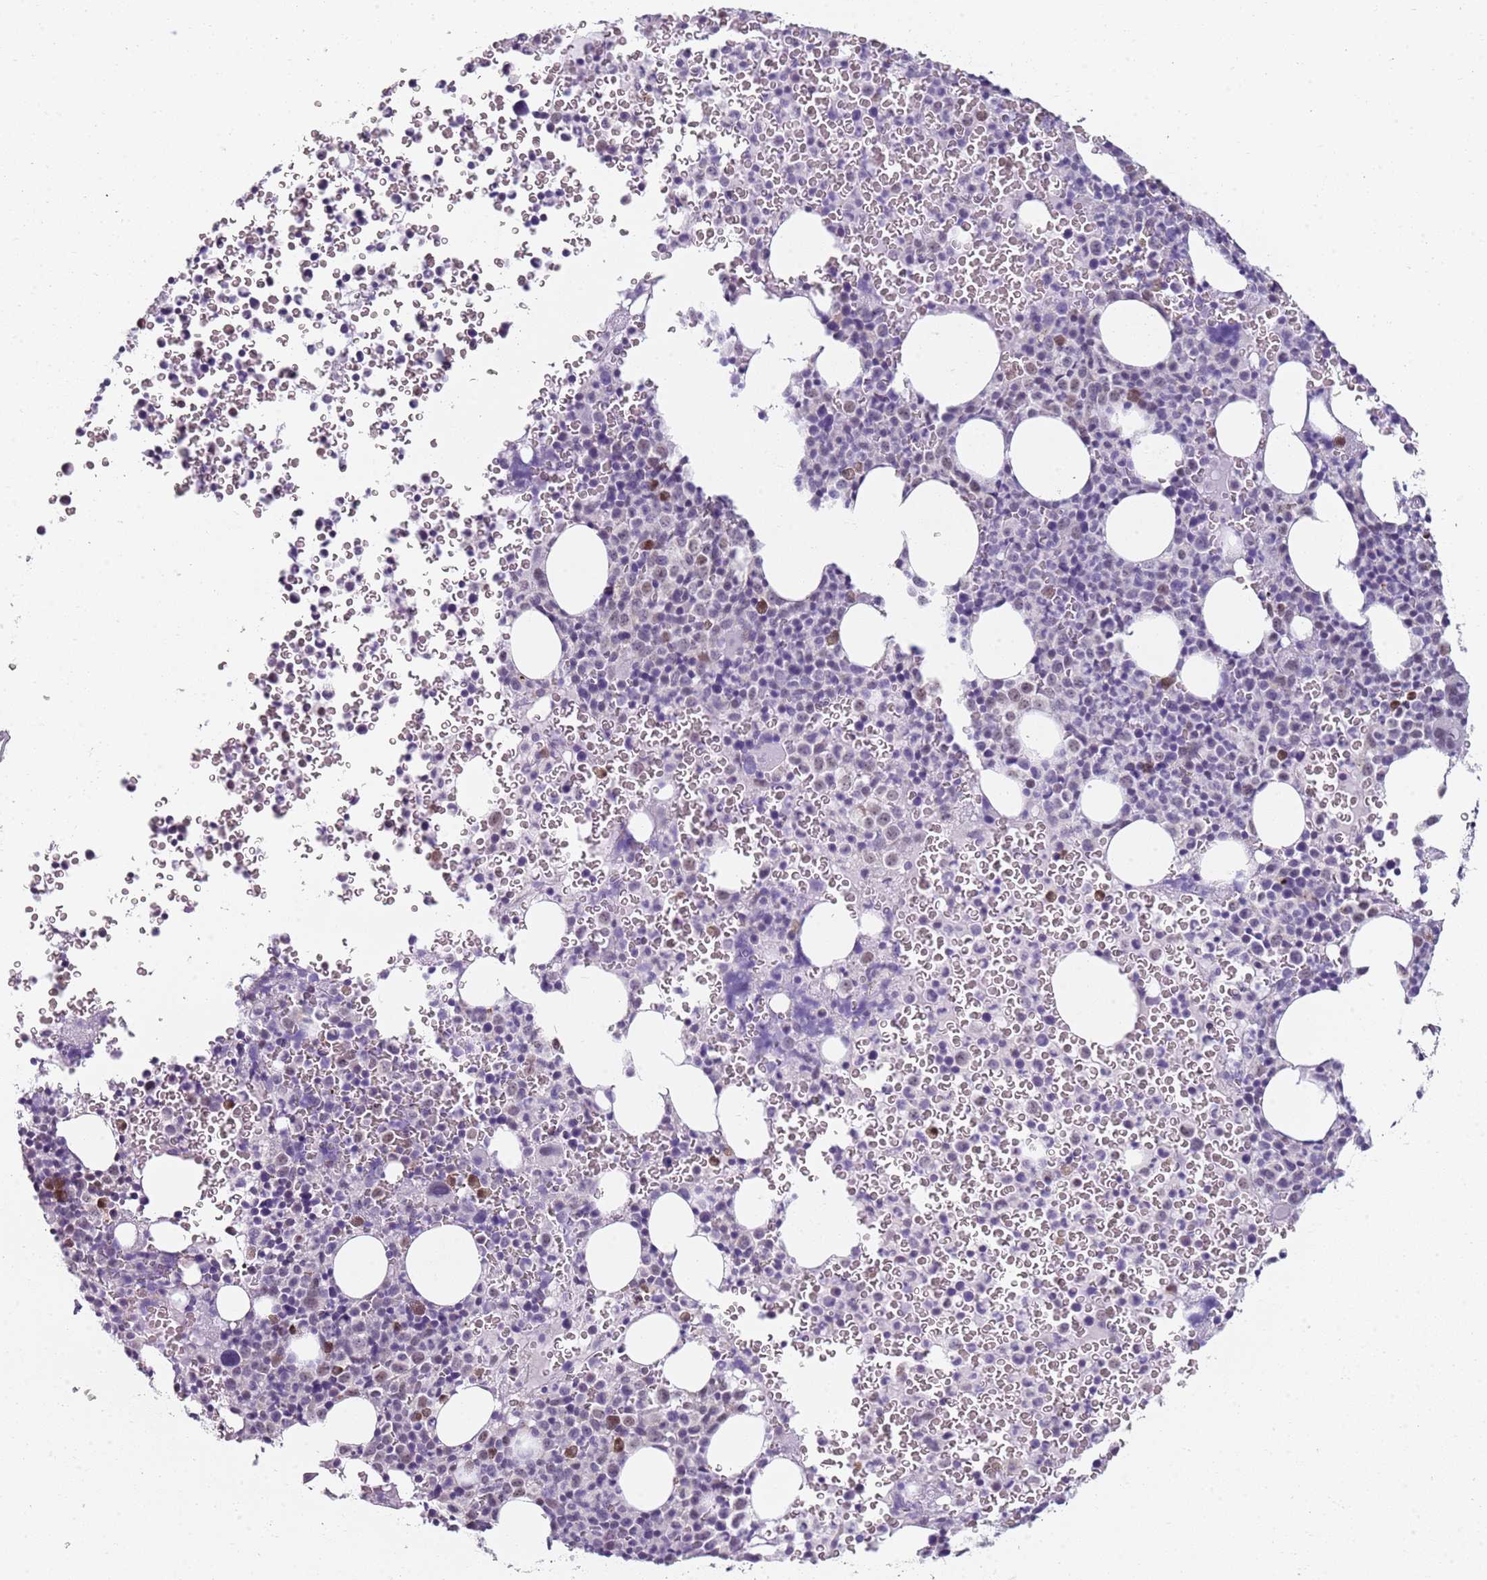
{"staining": {"intensity": "negative", "quantity": "none", "location": "none"}, "tissue": "bone marrow", "cell_type": "Hematopoietic cells", "image_type": "normal", "snomed": [{"axis": "morphology", "description": "Normal tissue, NOS"}, {"axis": "topography", "description": "Bone marrow"}], "caption": "Immunohistochemistry image of normal human bone marrow stained for a protein (brown), which exhibits no staining in hematopoietic cells.", "gene": "SMARCAL1", "patient": {"sex": "female", "age": 54}}